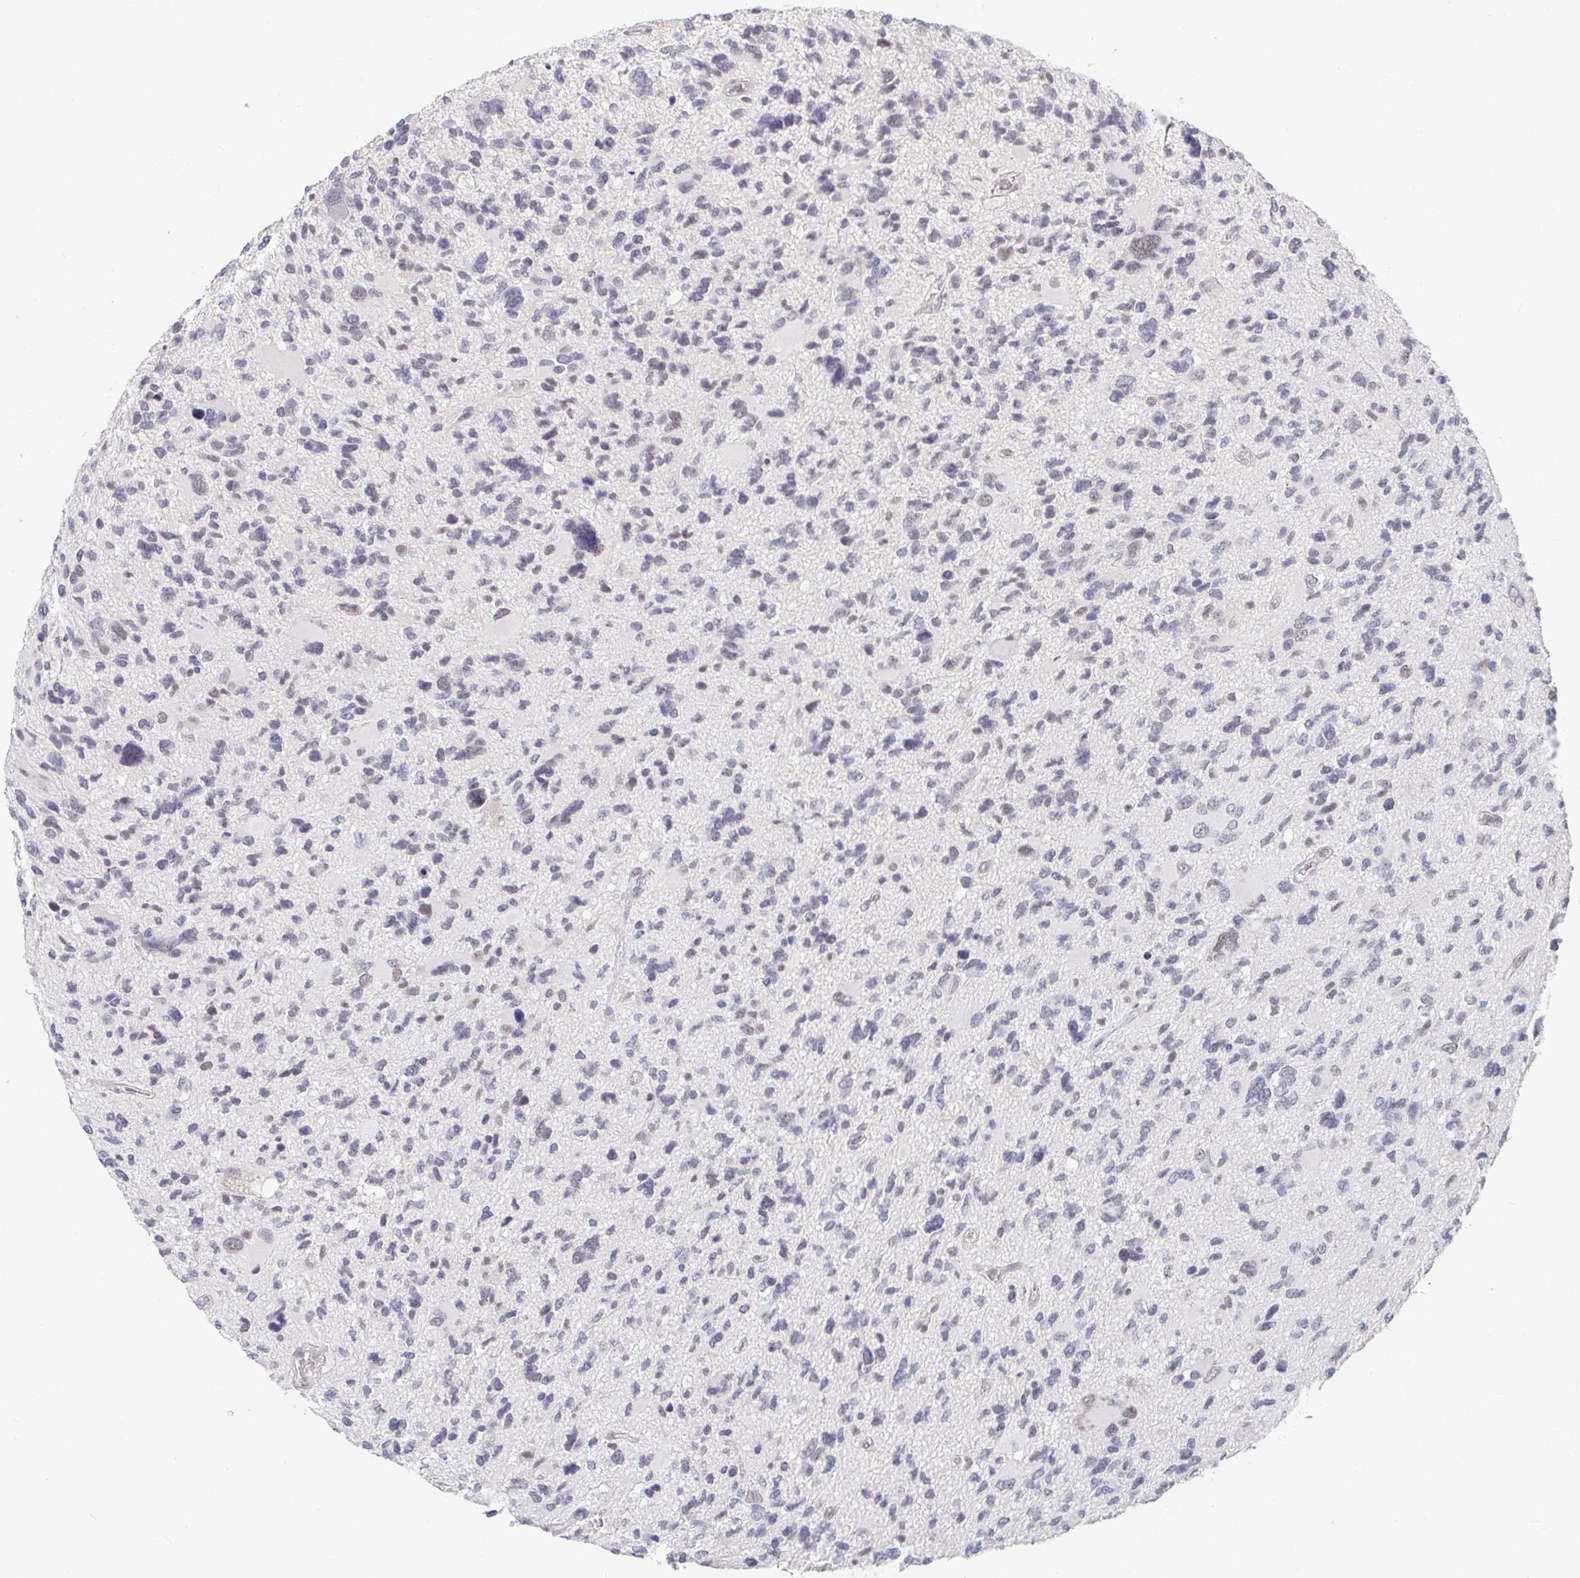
{"staining": {"intensity": "negative", "quantity": "none", "location": "none"}, "tissue": "glioma", "cell_type": "Tumor cells", "image_type": "cancer", "snomed": [{"axis": "morphology", "description": "Glioma, malignant, High grade"}, {"axis": "topography", "description": "Brain"}], "caption": "High power microscopy image of an IHC micrograph of glioma, revealing no significant positivity in tumor cells.", "gene": "RCOR1", "patient": {"sex": "female", "age": 11}}